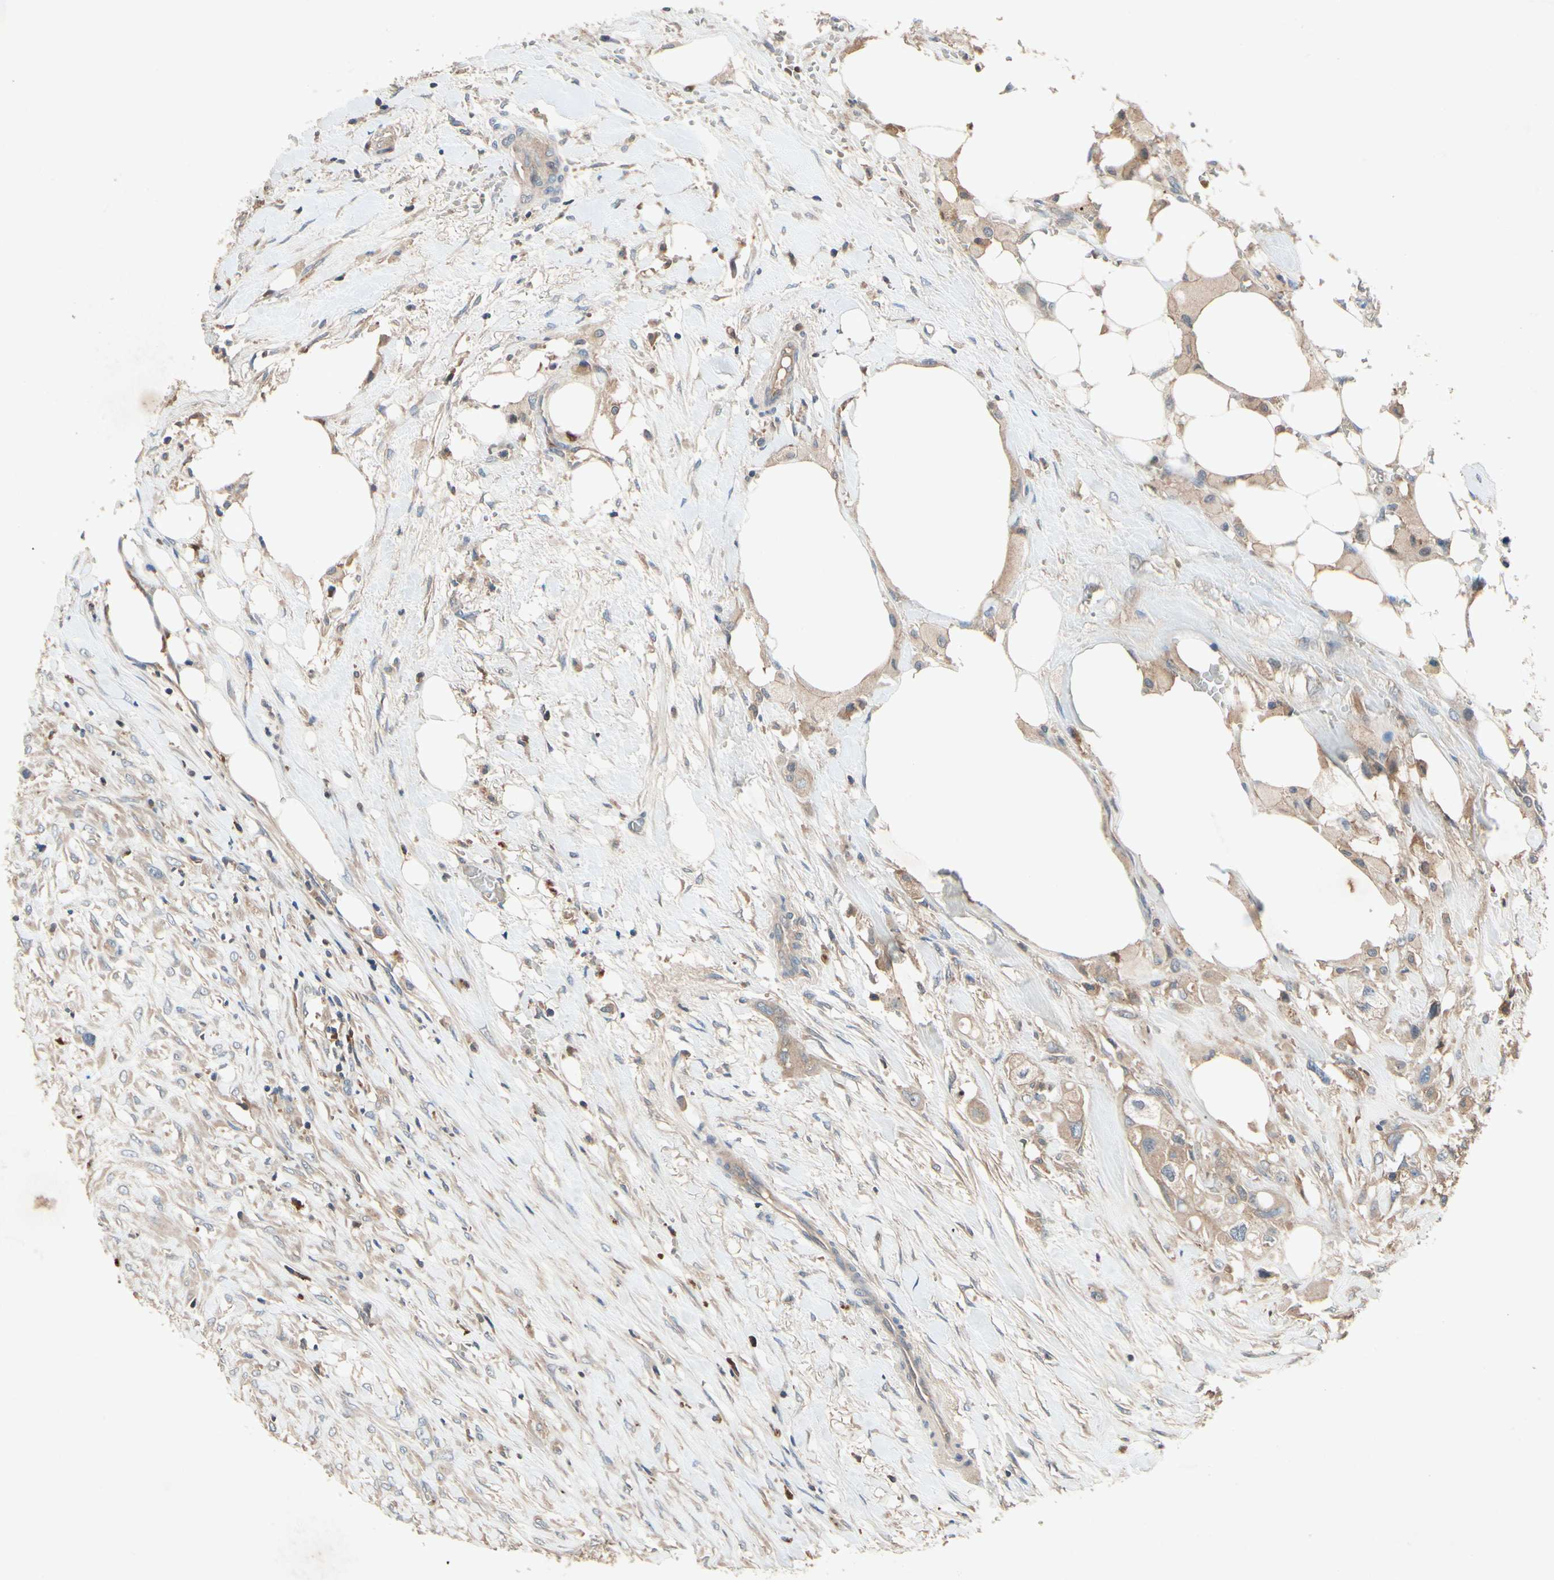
{"staining": {"intensity": "weak", "quantity": ">75%", "location": "cytoplasmic/membranous"}, "tissue": "colorectal cancer", "cell_type": "Tumor cells", "image_type": "cancer", "snomed": [{"axis": "morphology", "description": "Adenocarcinoma, NOS"}, {"axis": "topography", "description": "Colon"}], "caption": "A high-resolution image shows immunohistochemistry staining of colorectal adenocarcinoma, which shows weak cytoplasmic/membranous staining in approximately >75% of tumor cells.", "gene": "IL1RL1", "patient": {"sex": "female", "age": 57}}